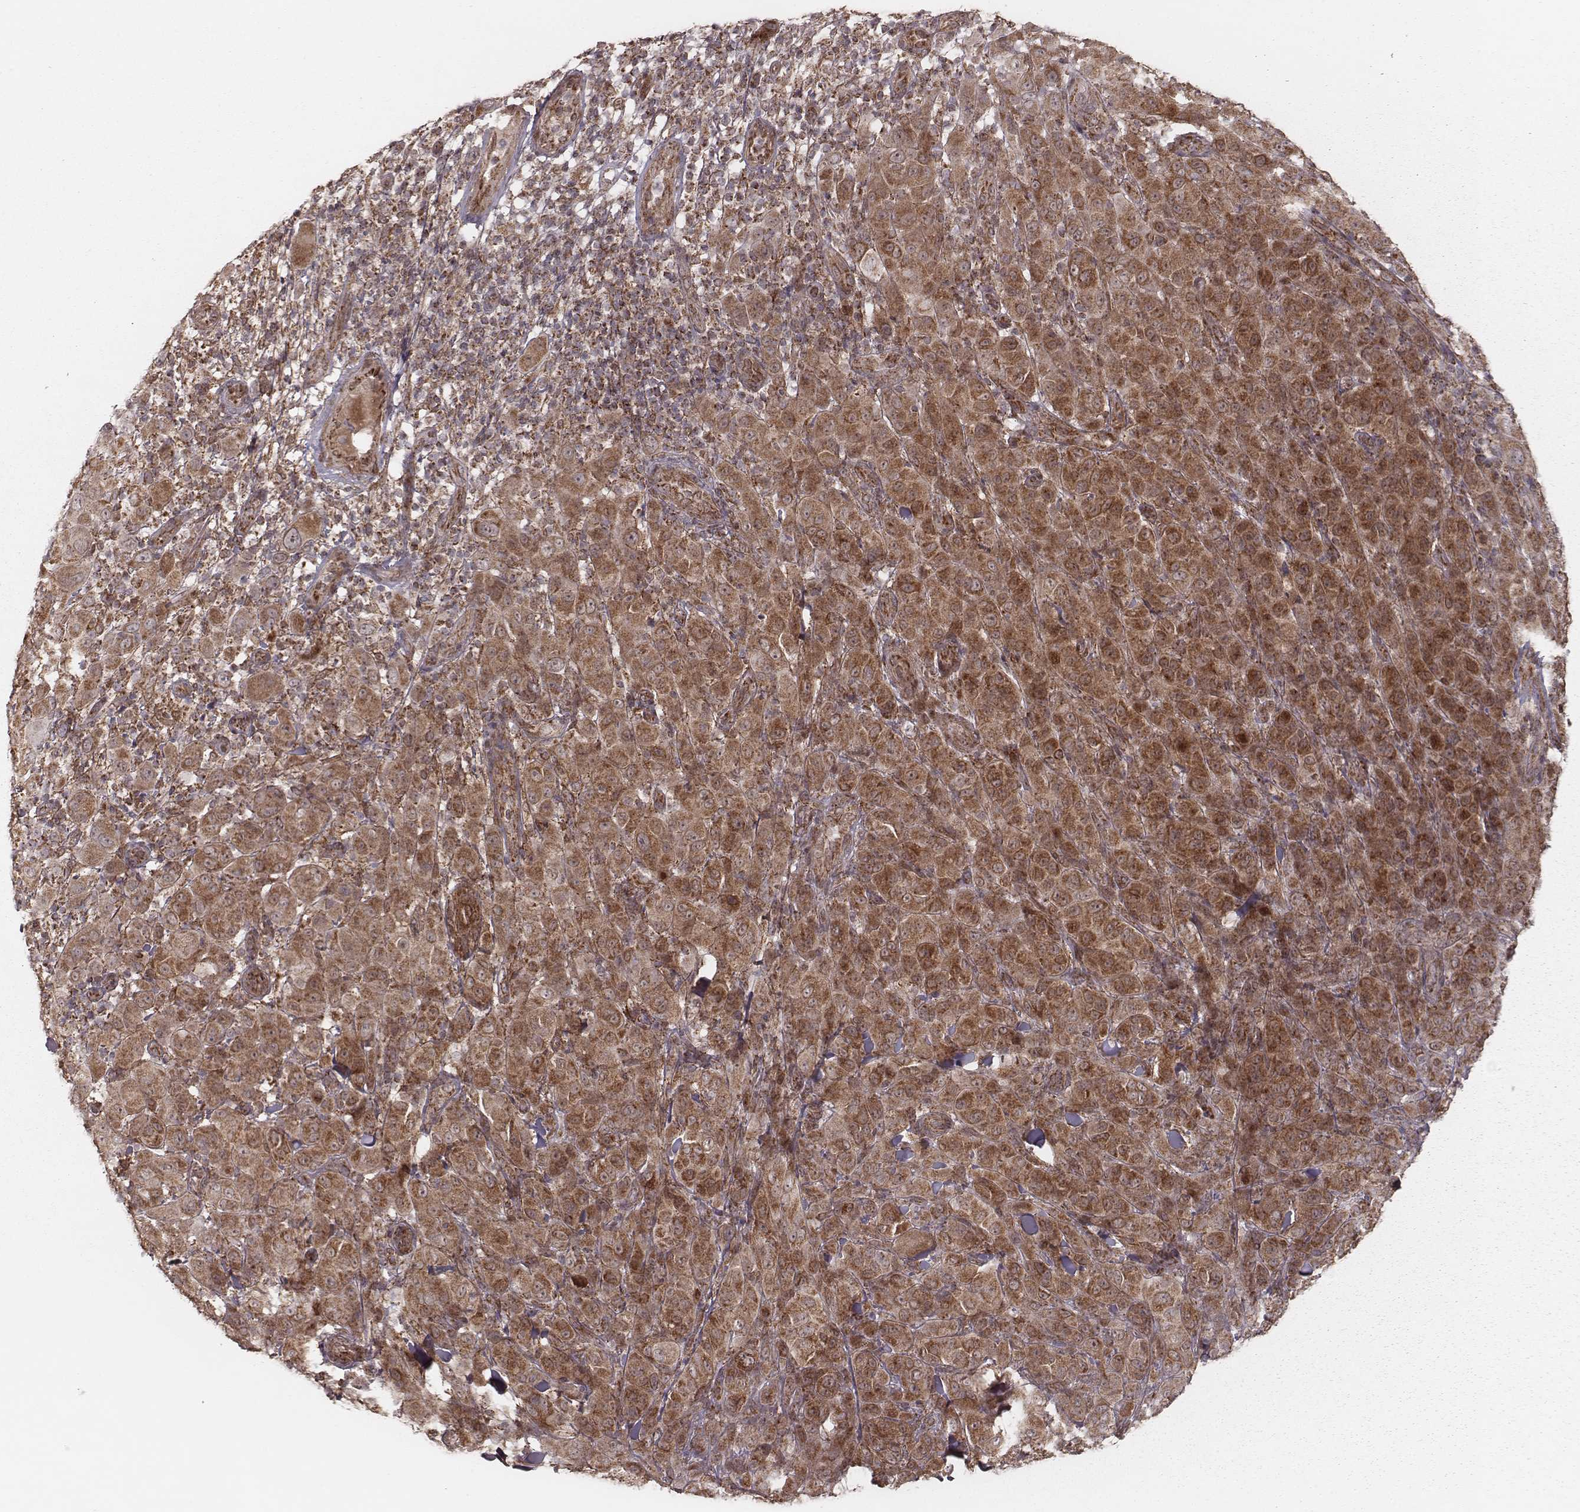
{"staining": {"intensity": "moderate", "quantity": ">75%", "location": "cytoplasmic/membranous"}, "tissue": "melanoma", "cell_type": "Tumor cells", "image_type": "cancer", "snomed": [{"axis": "morphology", "description": "Malignant melanoma, NOS"}, {"axis": "topography", "description": "Skin"}], "caption": "Melanoma stained for a protein (brown) exhibits moderate cytoplasmic/membranous positive positivity in approximately >75% of tumor cells.", "gene": "NDUFA7", "patient": {"sex": "female", "age": 87}}